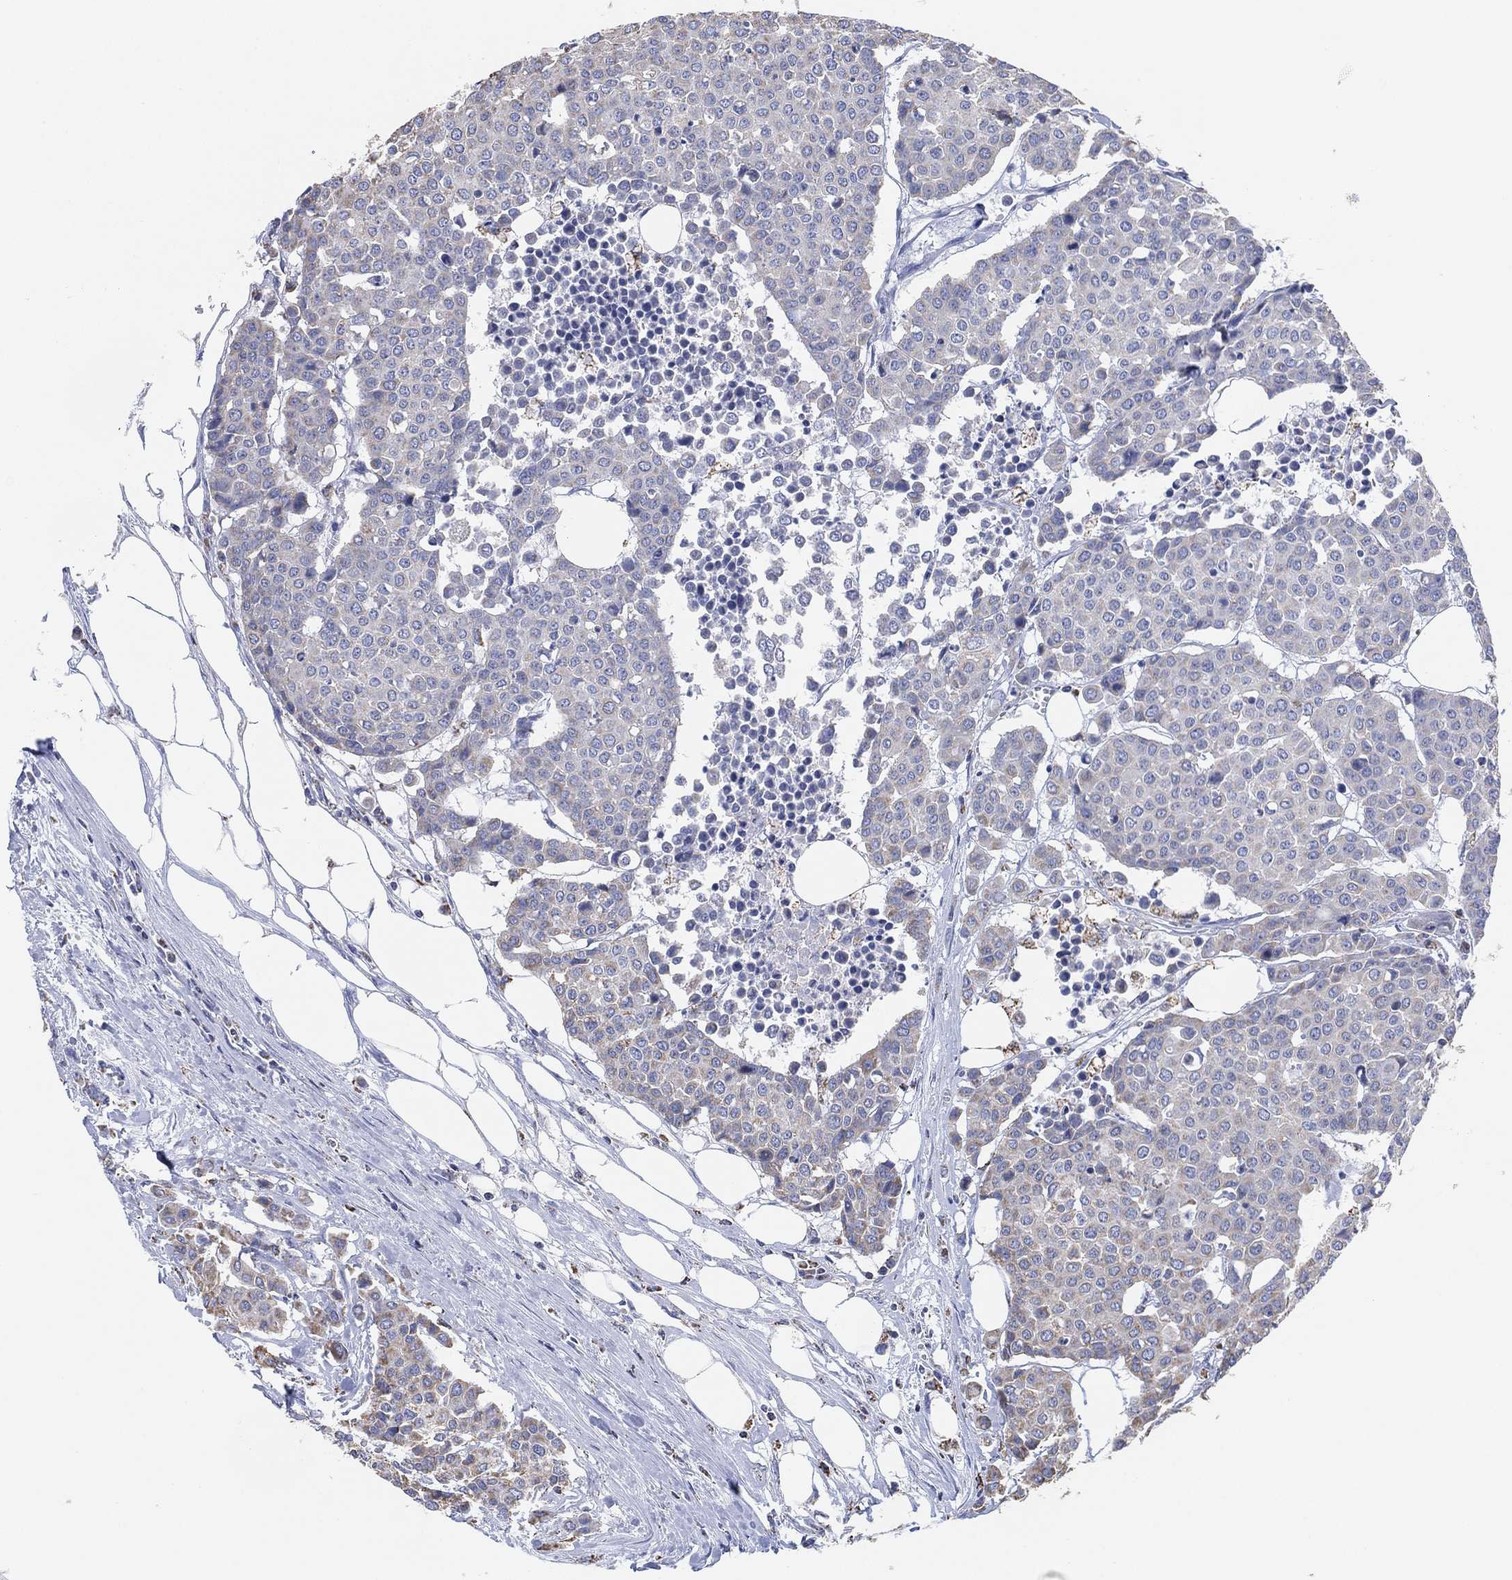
{"staining": {"intensity": "negative", "quantity": "none", "location": "none"}, "tissue": "carcinoid", "cell_type": "Tumor cells", "image_type": "cancer", "snomed": [{"axis": "morphology", "description": "Carcinoid, malignant, NOS"}, {"axis": "topography", "description": "Colon"}], "caption": "There is no significant expression in tumor cells of carcinoid (malignant). (Immunohistochemistry (ihc), brightfield microscopy, high magnification).", "gene": "CFTR", "patient": {"sex": "male", "age": 81}}